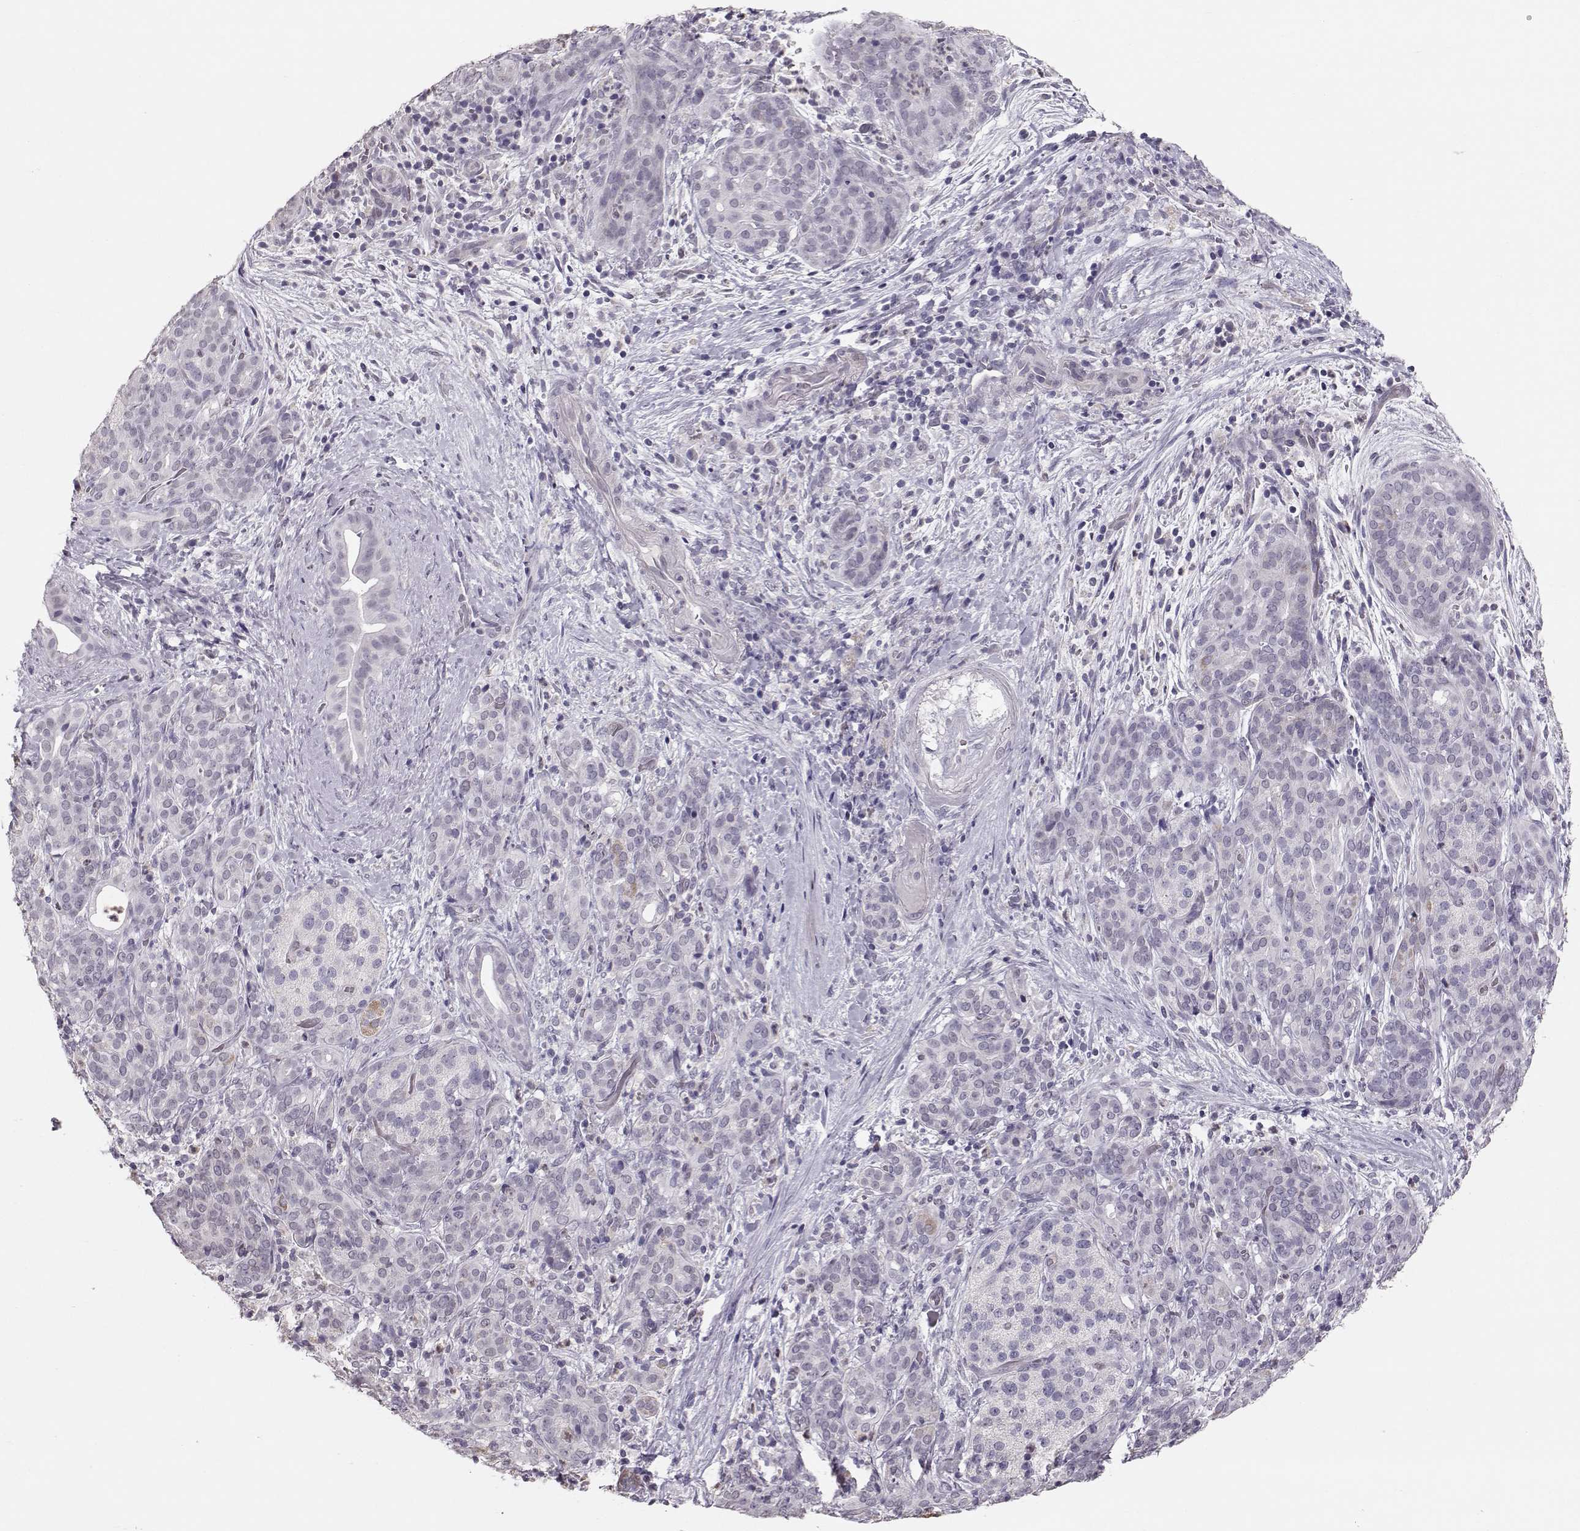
{"staining": {"intensity": "negative", "quantity": "none", "location": "none"}, "tissue": "pancreatic cancer", "cell_type": "Tumor cells", "image_type": "cancer", "snomed": [{"axis": "morphology", "description": "Adenocarcinoma, NOS"}, {"axis": "topography", "description": "Pancreas"}], "caption": "Immunohistochemistry of pancreatic adenocarcinoma demonstrates no positivity in tumor cells. (DAB (3,3'-diaminobenzidine) IHC, high magnification).", "gene": "POU1F1", "patient": {"sex": "male", "age": 44}}